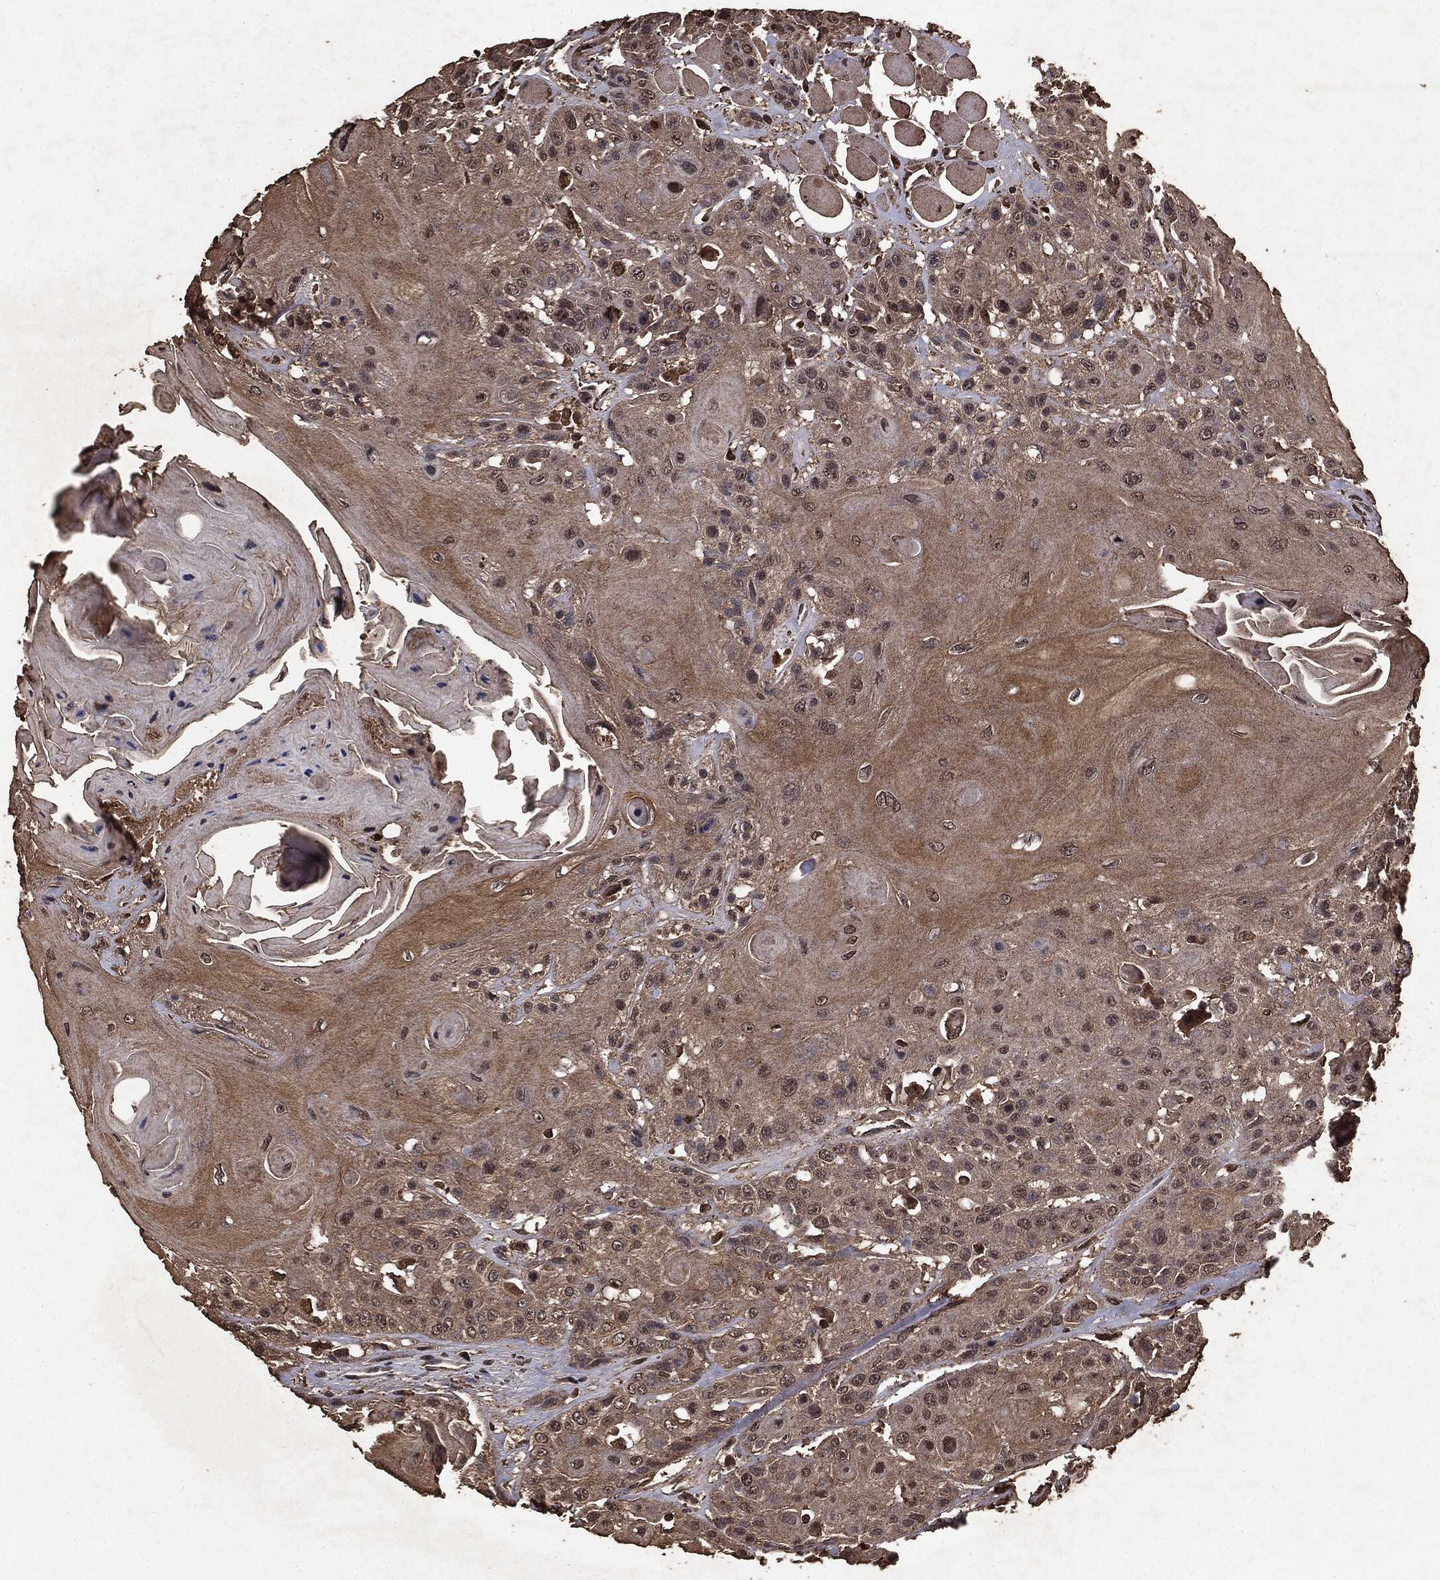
{"staining": {"intensity": "weak", "quantity": ">75%", "location": "cytoplasmic/membranous"}, "tissue": "head and neck cancer", "cell_type": "Tumor cells", "image_type": "cancer", "snomed": [{"axis": "morphology", "description": "Squamous cell carcinoma, NOS"}, {"axis": "topography", "description": "Head-Neck"}], "caption": "Tumor cells reveal low levels of weak cytoplasmic/membranous staining in about >75% of cells in human squamous cell carcinoma (head and neck). (Stains: DAB in brown, nuclei in blue, Microscopy: brightfield microscopy at high magnification).", "gene": "NME1", "patient": {"sex": "female", "age": 59}}